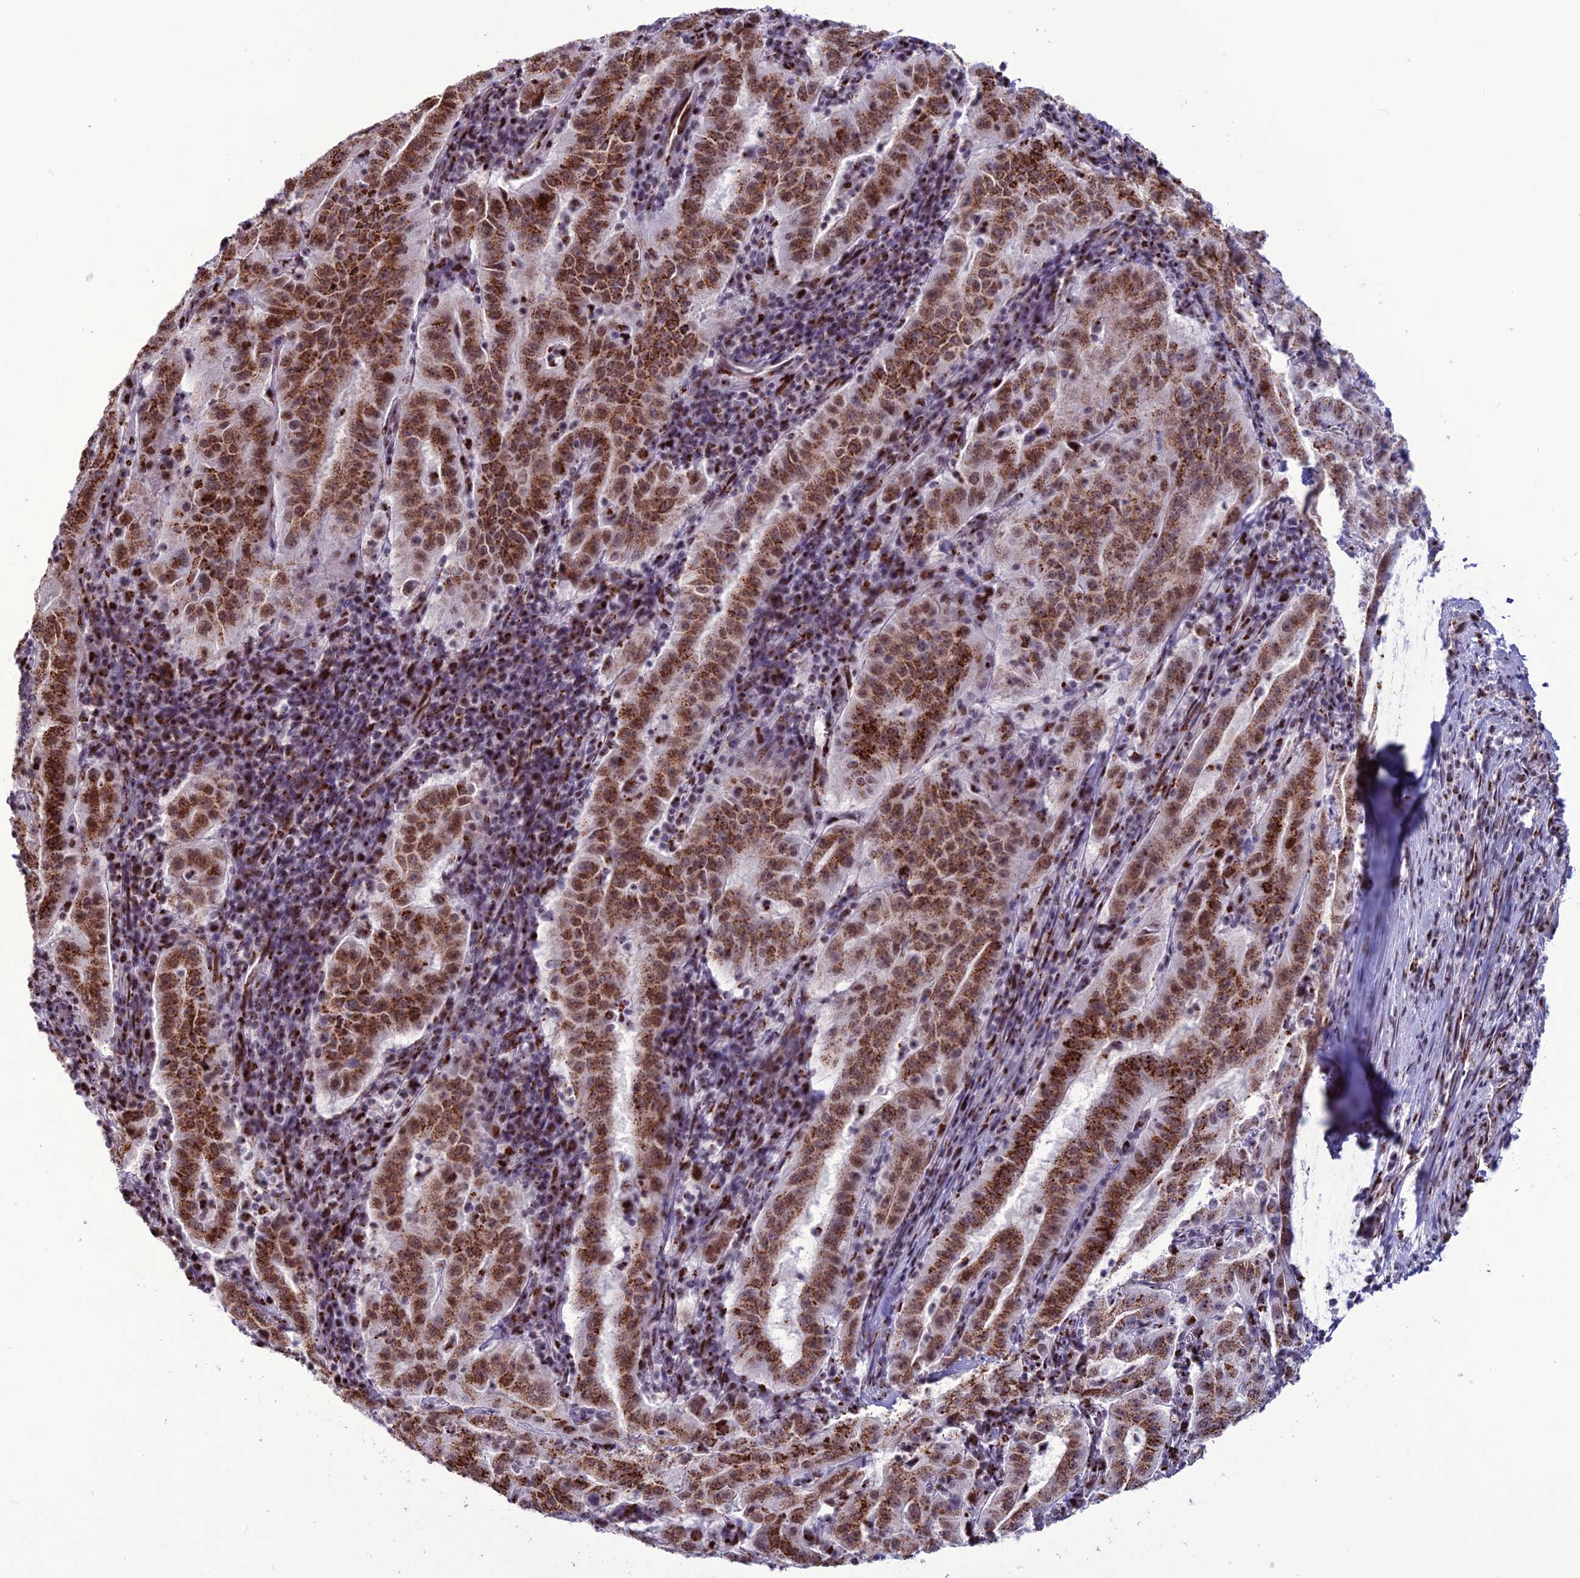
{"staining": {"intensity": "strong", "quantity": ">75%", "location": "cytoplasmic/membranous,nuclear"}, "tissue": "pancreatic cancer", "cell_type": "Tumor cells", "image_type": "cancer", "snomed": [{"axis": "morphology", "description": "Adenocarcinoma, NOS"}, {"axis": "topography", "description": "Pancreas"}], "caption": "Protein expression analysis of pancreatic adenocarcinoma shows strong cytoplasmic/membranous and nuclear expression in approximately >75% of tumor cells. Nuclei are stained in blue.", "gene": "PLEKHA4", "patient": {"sex": "male", "age": 63}}